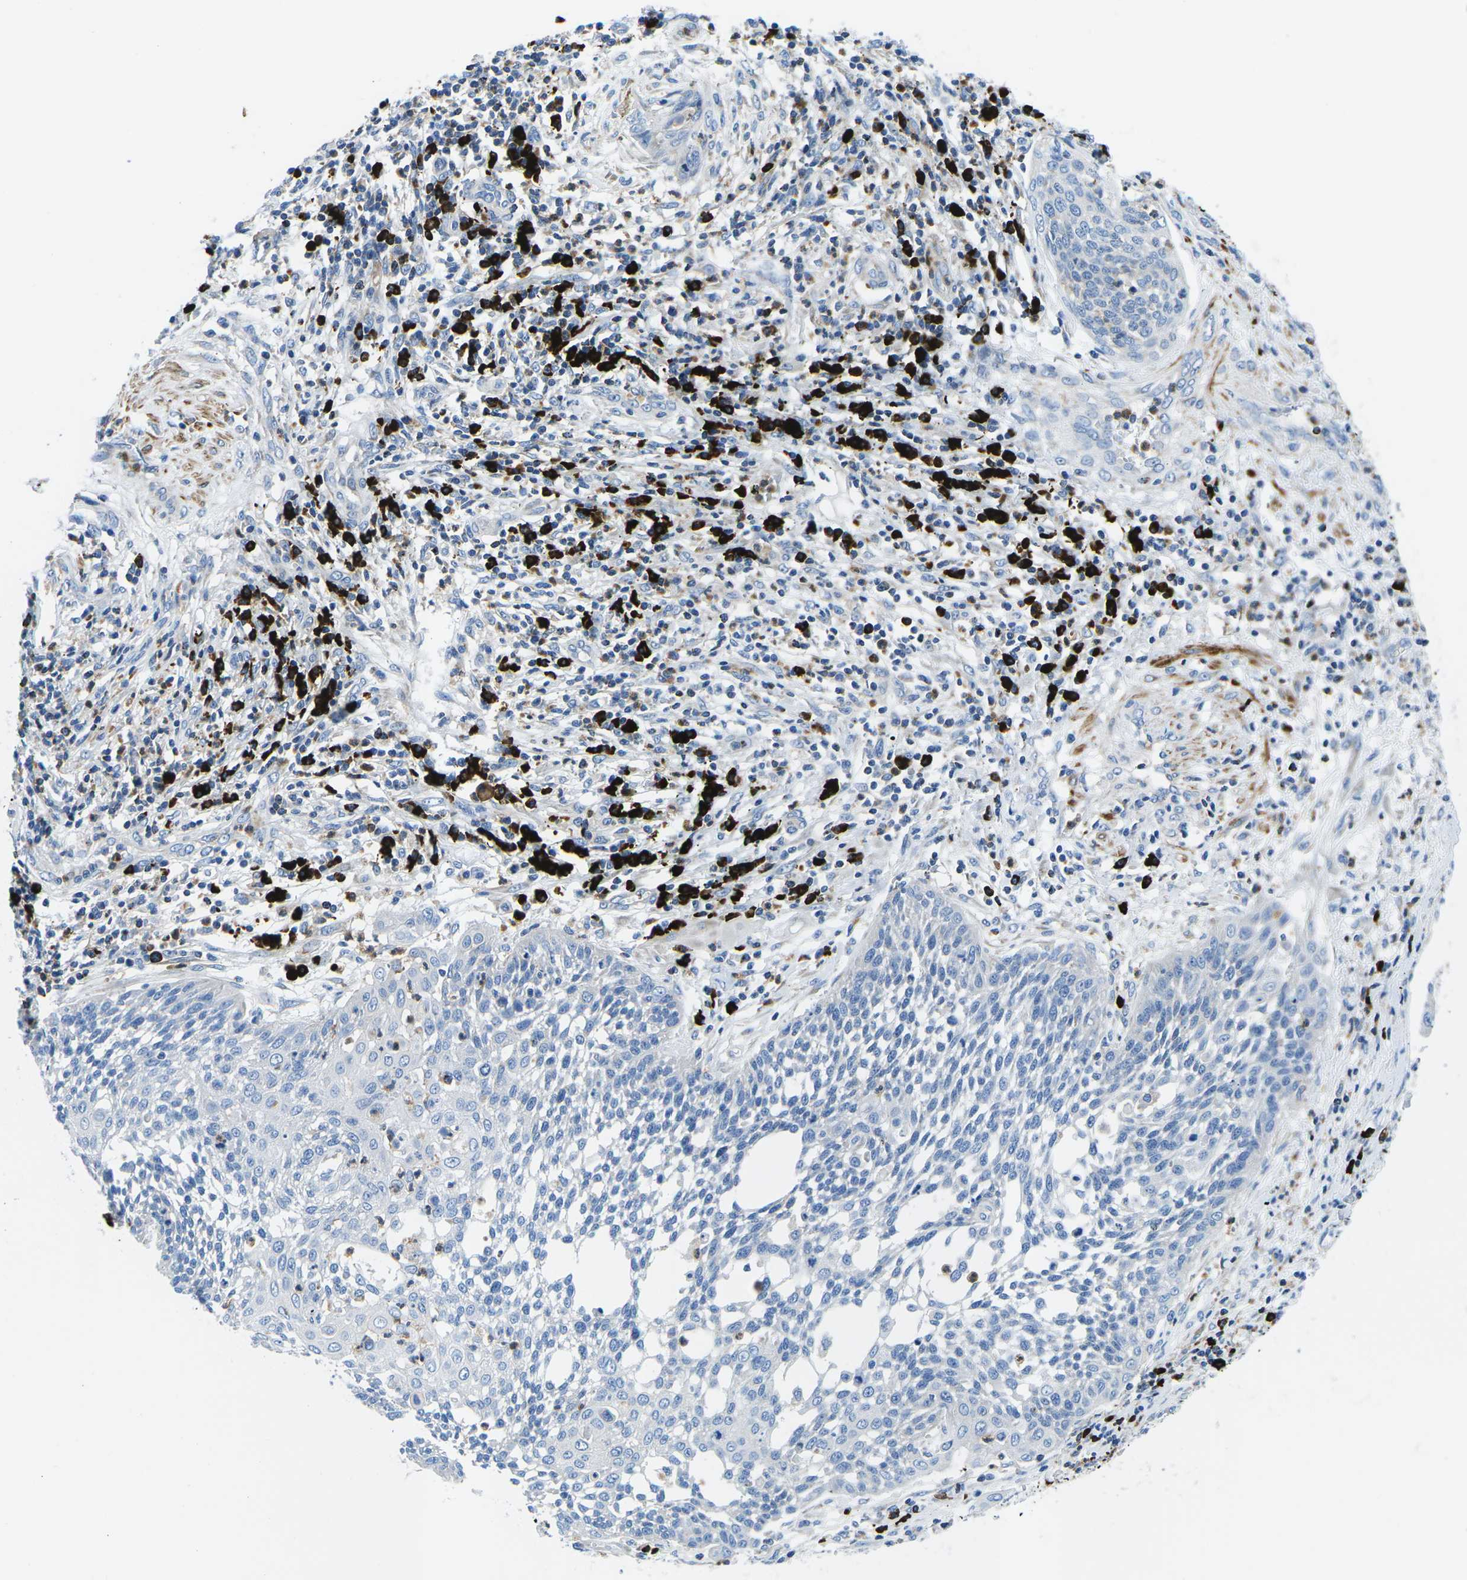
{"staining": {"intensity": "negative", "quantity": "none", "location": "none"}, "tissue": "cervical cancer", "cell_type": "Tumor cells", "image_type": "cancer", "snomed": [{"axis": "morphology", "description": "Squamous cell carcinoma, NOS"}, {"axis": "topography", "description": "Cervix"}], "caption": "The immunohistochemistry (IHC) photomicrograph has no significant positivity in tumor cells of cervical squamous cell carcinoma tissue.", "gene": "MC4R", "patient": {"sex": "female", "age": 34}}